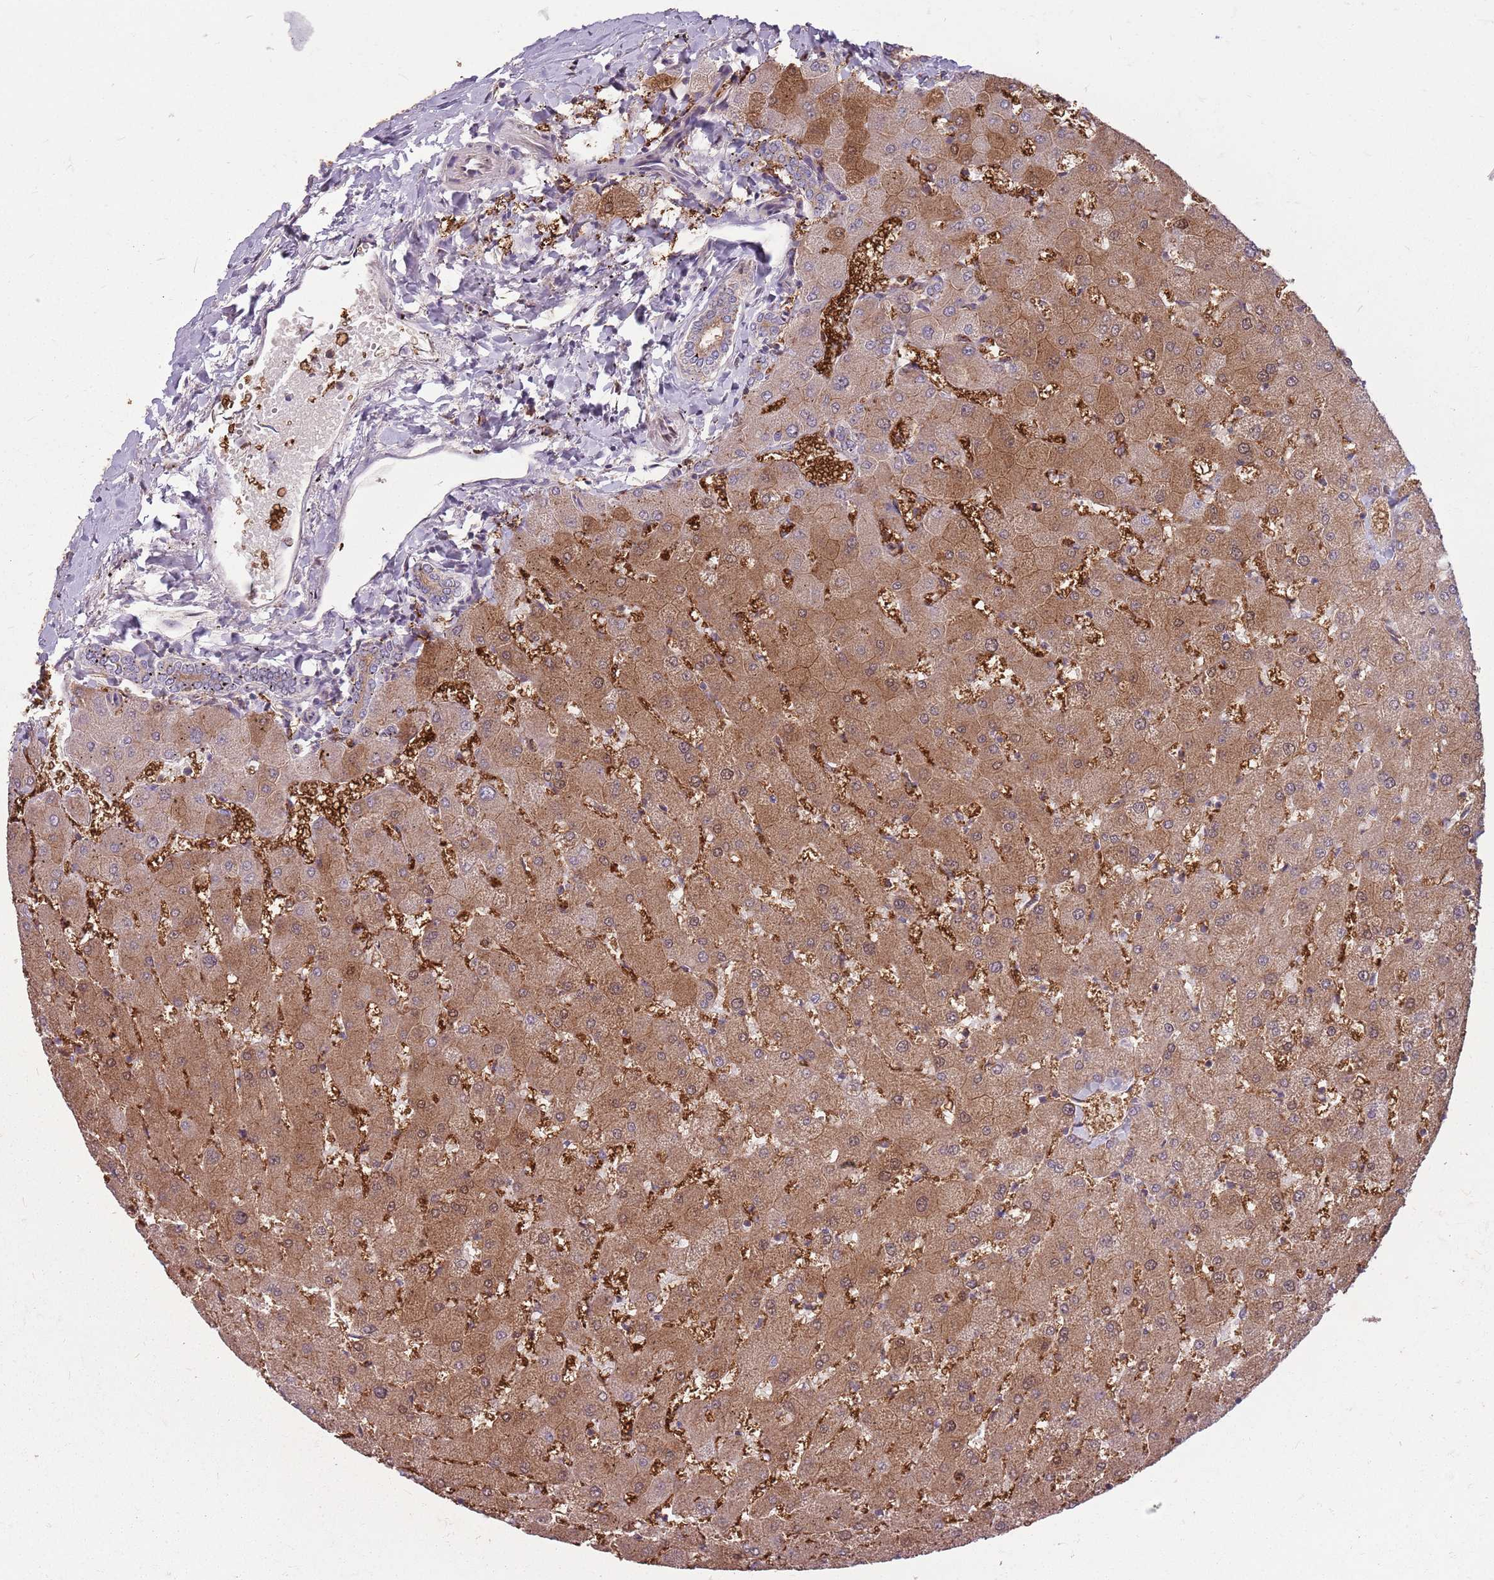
{"staining": {"intensity": "weak", "quantity": "25%-75%", "location": "cytoplasmic/membranous"}, "tissue": "liver", "cell_type": "Cholangiocytes", "image_type": "normal", "snomed": [{"axis": "morphology", "description": "Normal tissue, NOS"}, {"axis": "topography", "description": "Liver"}], "caption": "A histopathology image of human liver stained for a protein displays weak cytoplasmic/membranous brown staining in cholangiocytes. (Stains: DAB (3,3'-diaminobenzidine) in brown, nuclei in blue, Microscopy: brightfield microscopy at high magnification).", "gene": "PPP1R27", "patient": {"sex": "female", "age": 63}}